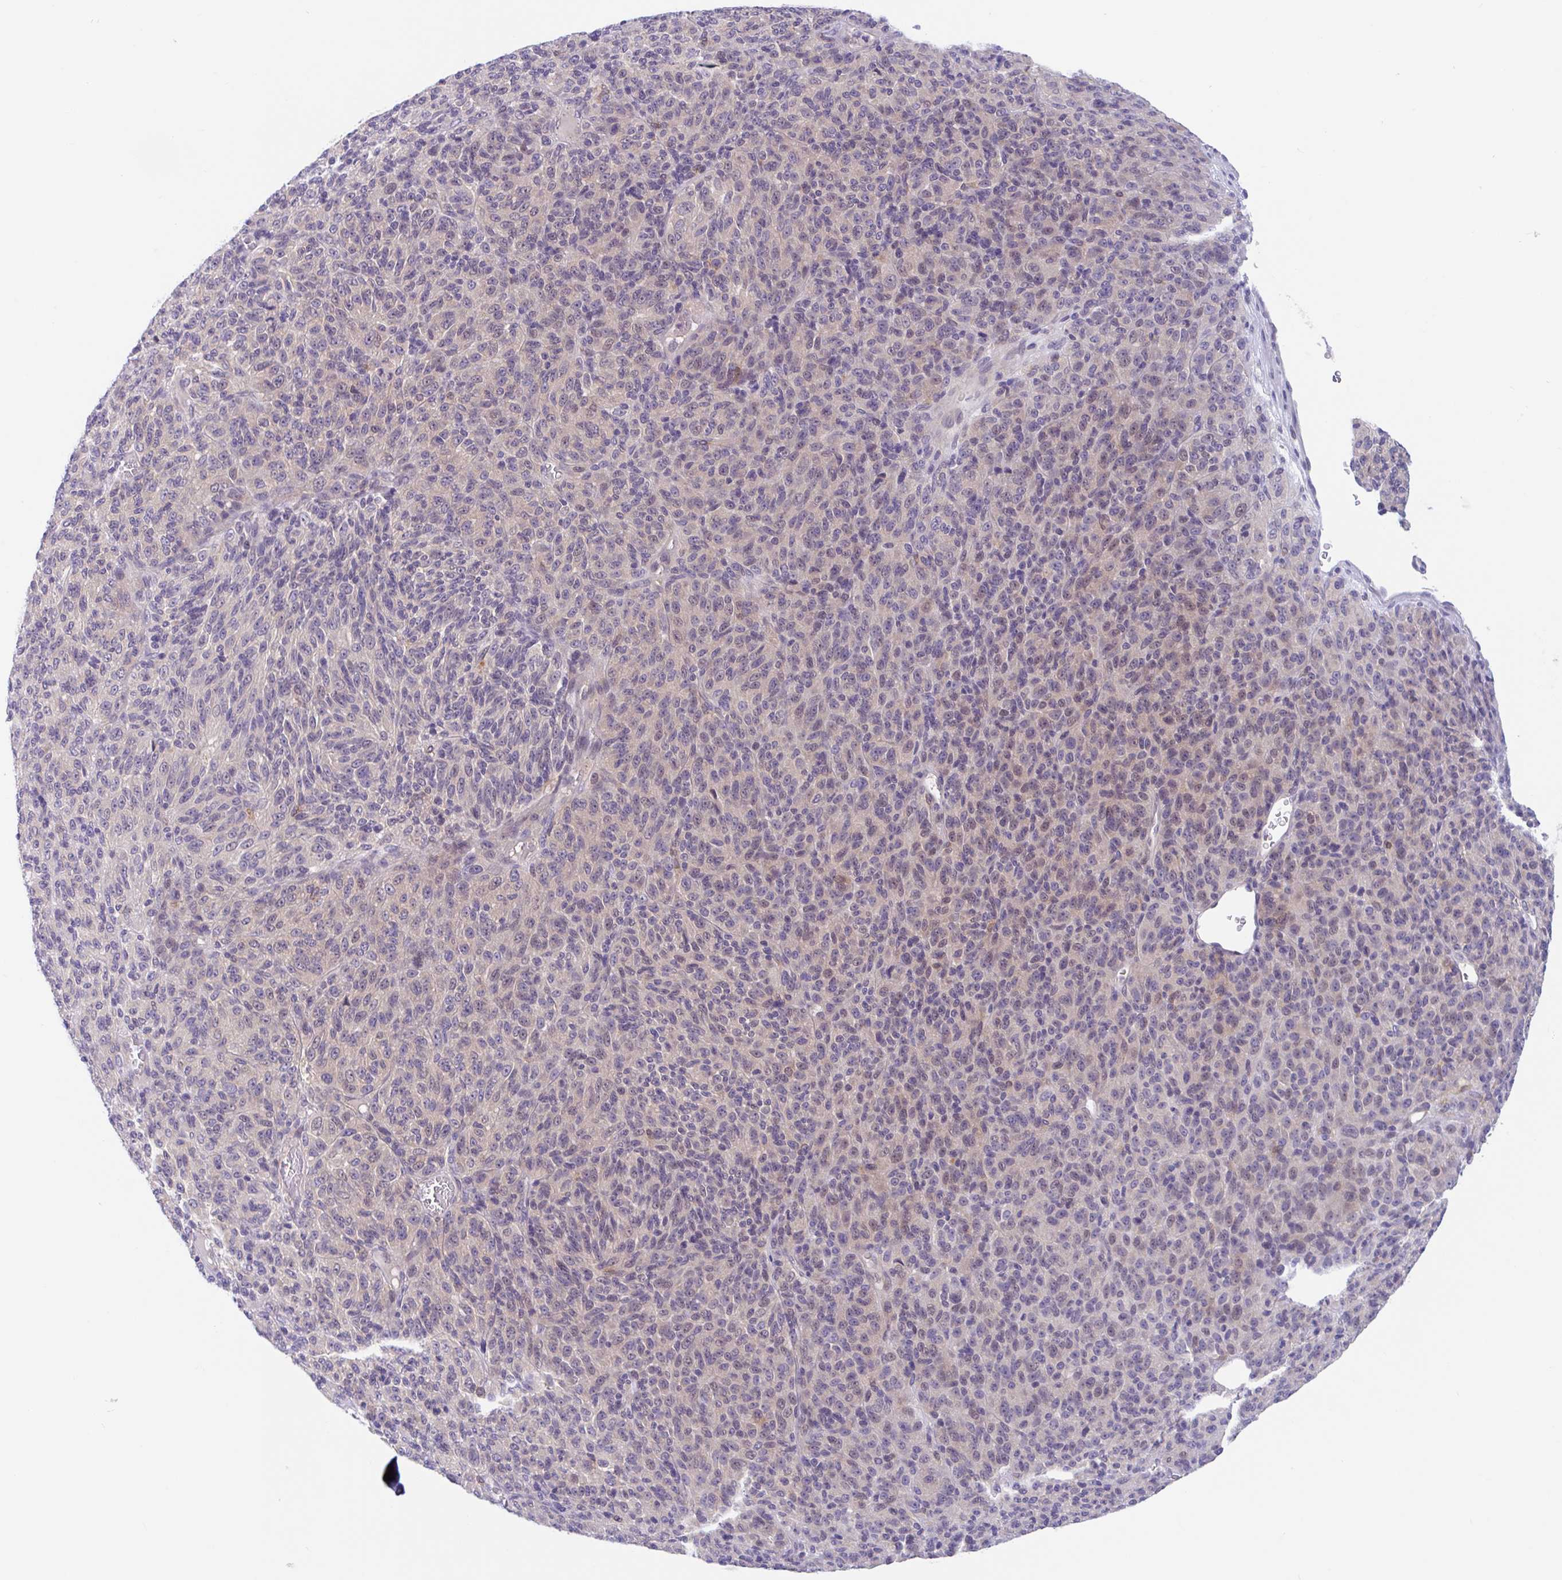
{"staining": {"intensity": "weak", "quantity": "25%-75%", "location": "cytoplasmic/membranous,nuclear"}, "tissue": "melanoma", "cell_type": "Tumor cells", "image_type": "cancer", "snomed": [{"axis": "morphology", "description": "Malignant melanoma, Metastatic site"}, {"axis": "topography", "description": "Brain"}], "caption": "IHC histopathology image of neoplastic tissue: melanoma stained using immunohistochemistry (IHC) exhibits low levels of weak protein expression localized specifically in the cytoplasmic/membranous and nuclear of tumor cells, appearing as a cytoplasmic/membranous and nuclear brown color.", "gene": "TMEM86A", "patient": {"sex": "female", "age": 56}}